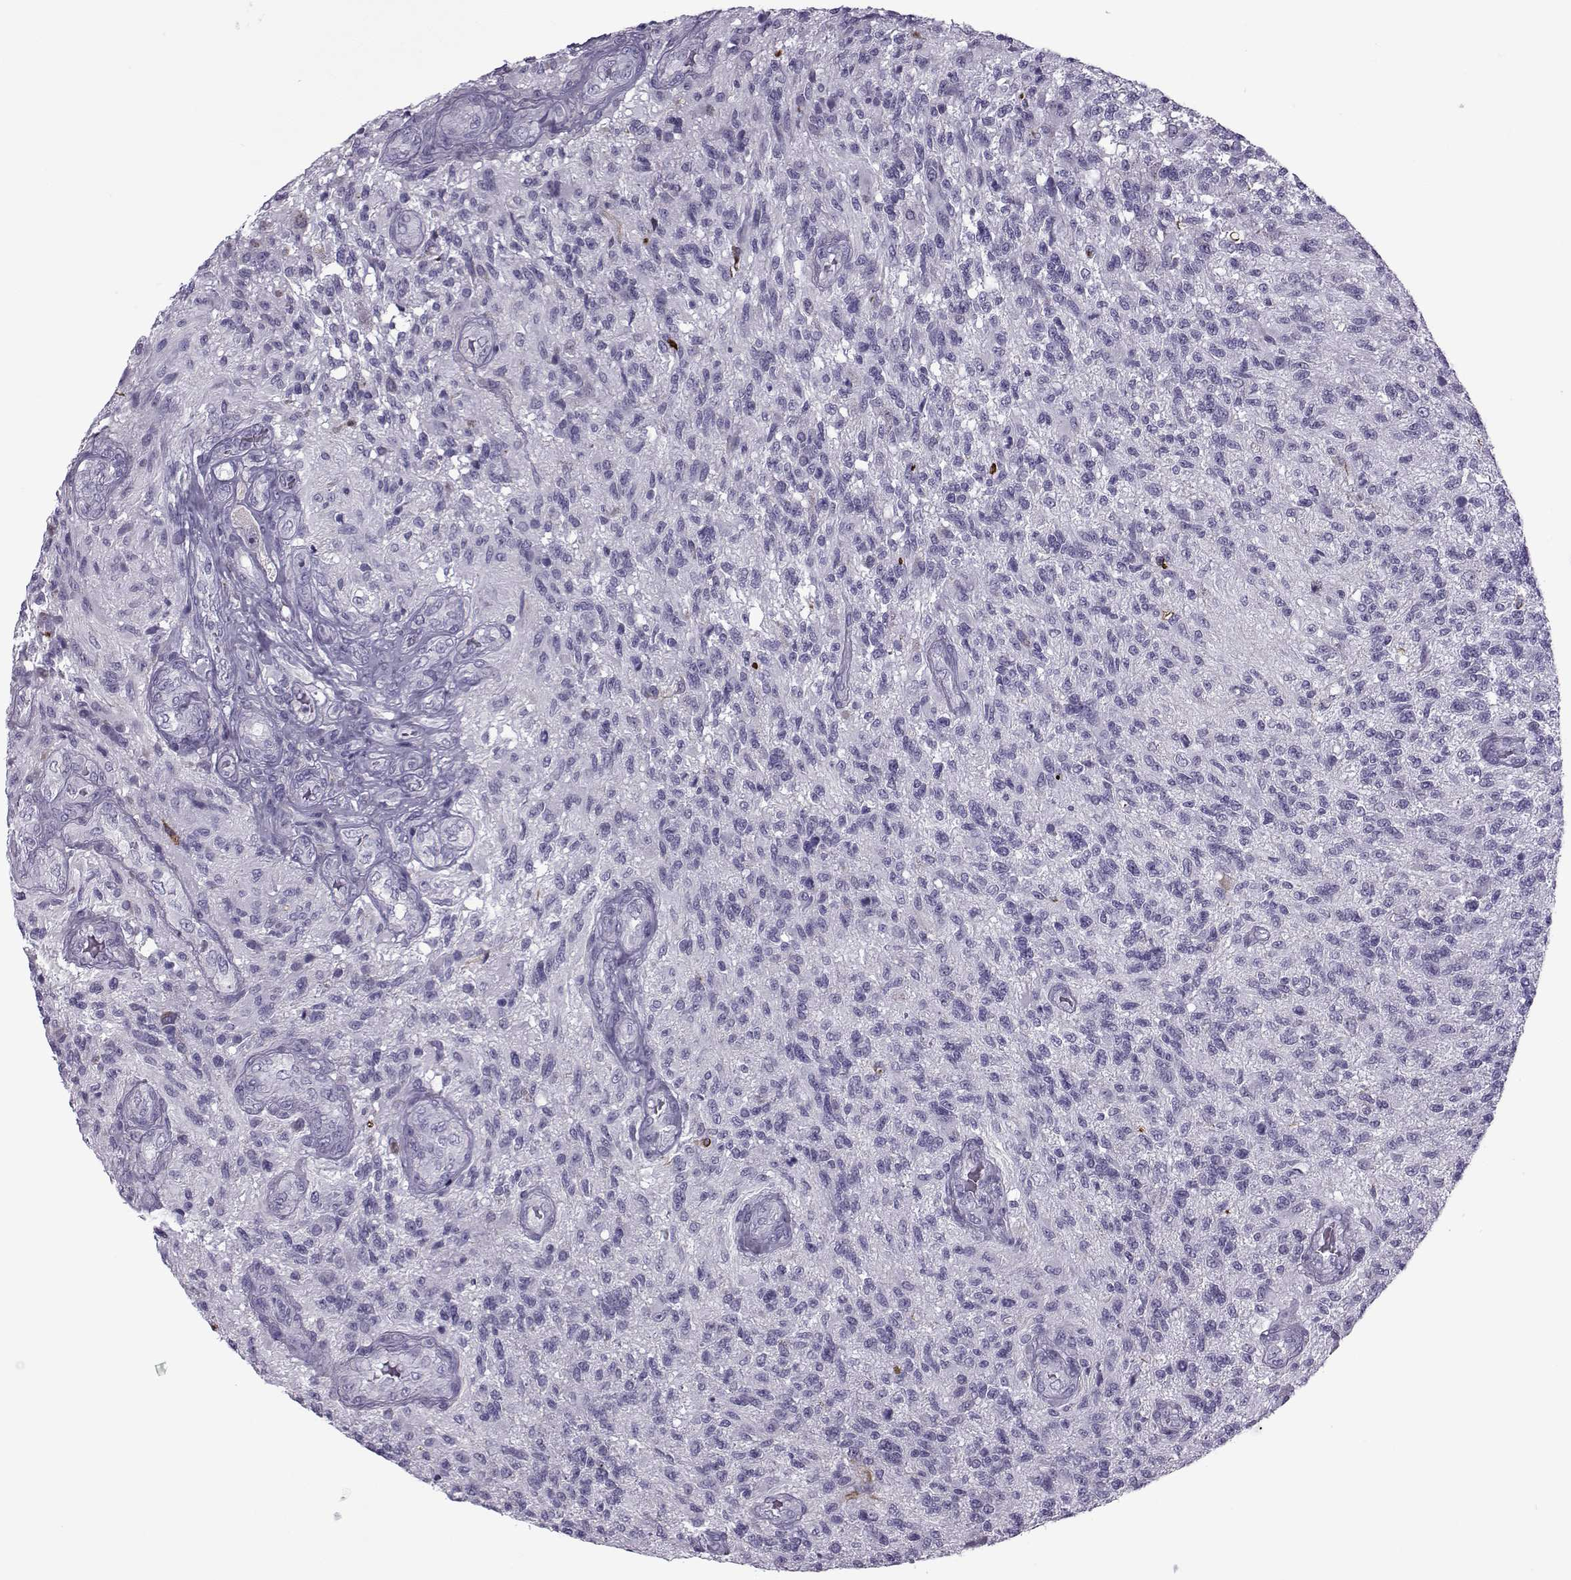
{"staining": {"intensity": "moderate", "quantity": "<25%", "location": "cytoplasmic/membranous"}, "tissue": "glioma", "cell_type": "Tumor cells", "image_type": "cancer", "snomed": [{"axis": "morphology", "description": "Glioma, malignant, High grade"}, {"axis": "topography", "description": "Brain"}], "caption": "Brown immunohistochemical staining in high-grade glioma (malignant) exhibits moderate cytoplasmic/membranous expression in approximately <25% of tumor cells. Ihc stains the protein of interest in brown and the nuclei are stained blue.", "gene": "OIP5", "patient": {"sex": "male", "age": 56}}